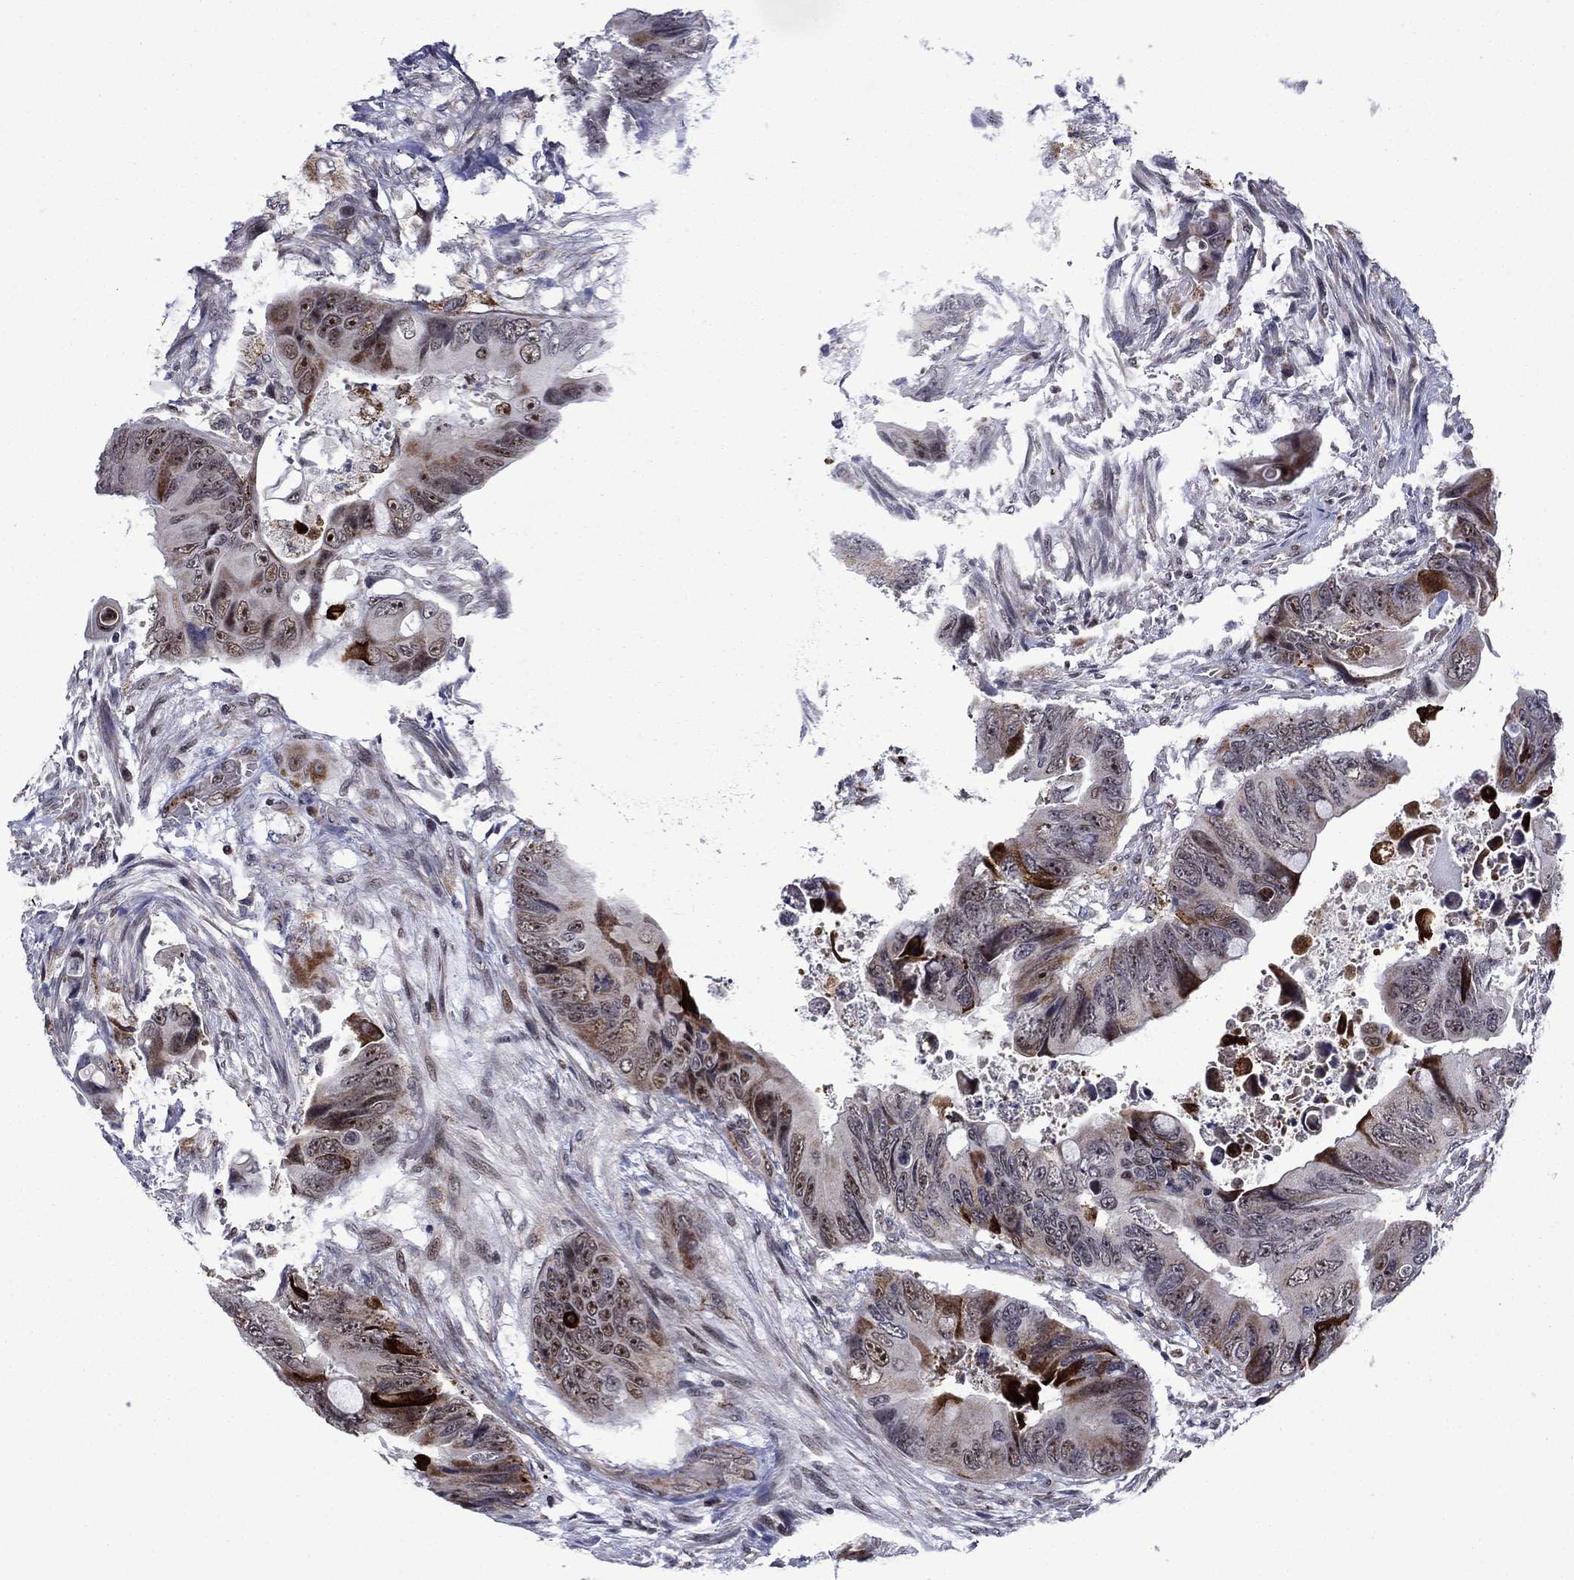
{"staining": {"intensity": "moderate", "quantity": "<25%", "location": "cytoplasmic/membranous"}, "tissue": "colorectal cancer", "cell_type": "Tumor cells", "image_type": "cancer", "snomed": [{"axis": "morphology", "description": "Adenocarcinoma, NOS"}, {"axis": "topography", "description": "Rectum"}], "caption": "Protein staining shows moderate cytoplasmic/membranous staining in about <25% of tumor cells in colorectal cancer. Nuclei are stained in blue.", "gene": "SURF2", "patient": {"sex": "male", "age": 63}}